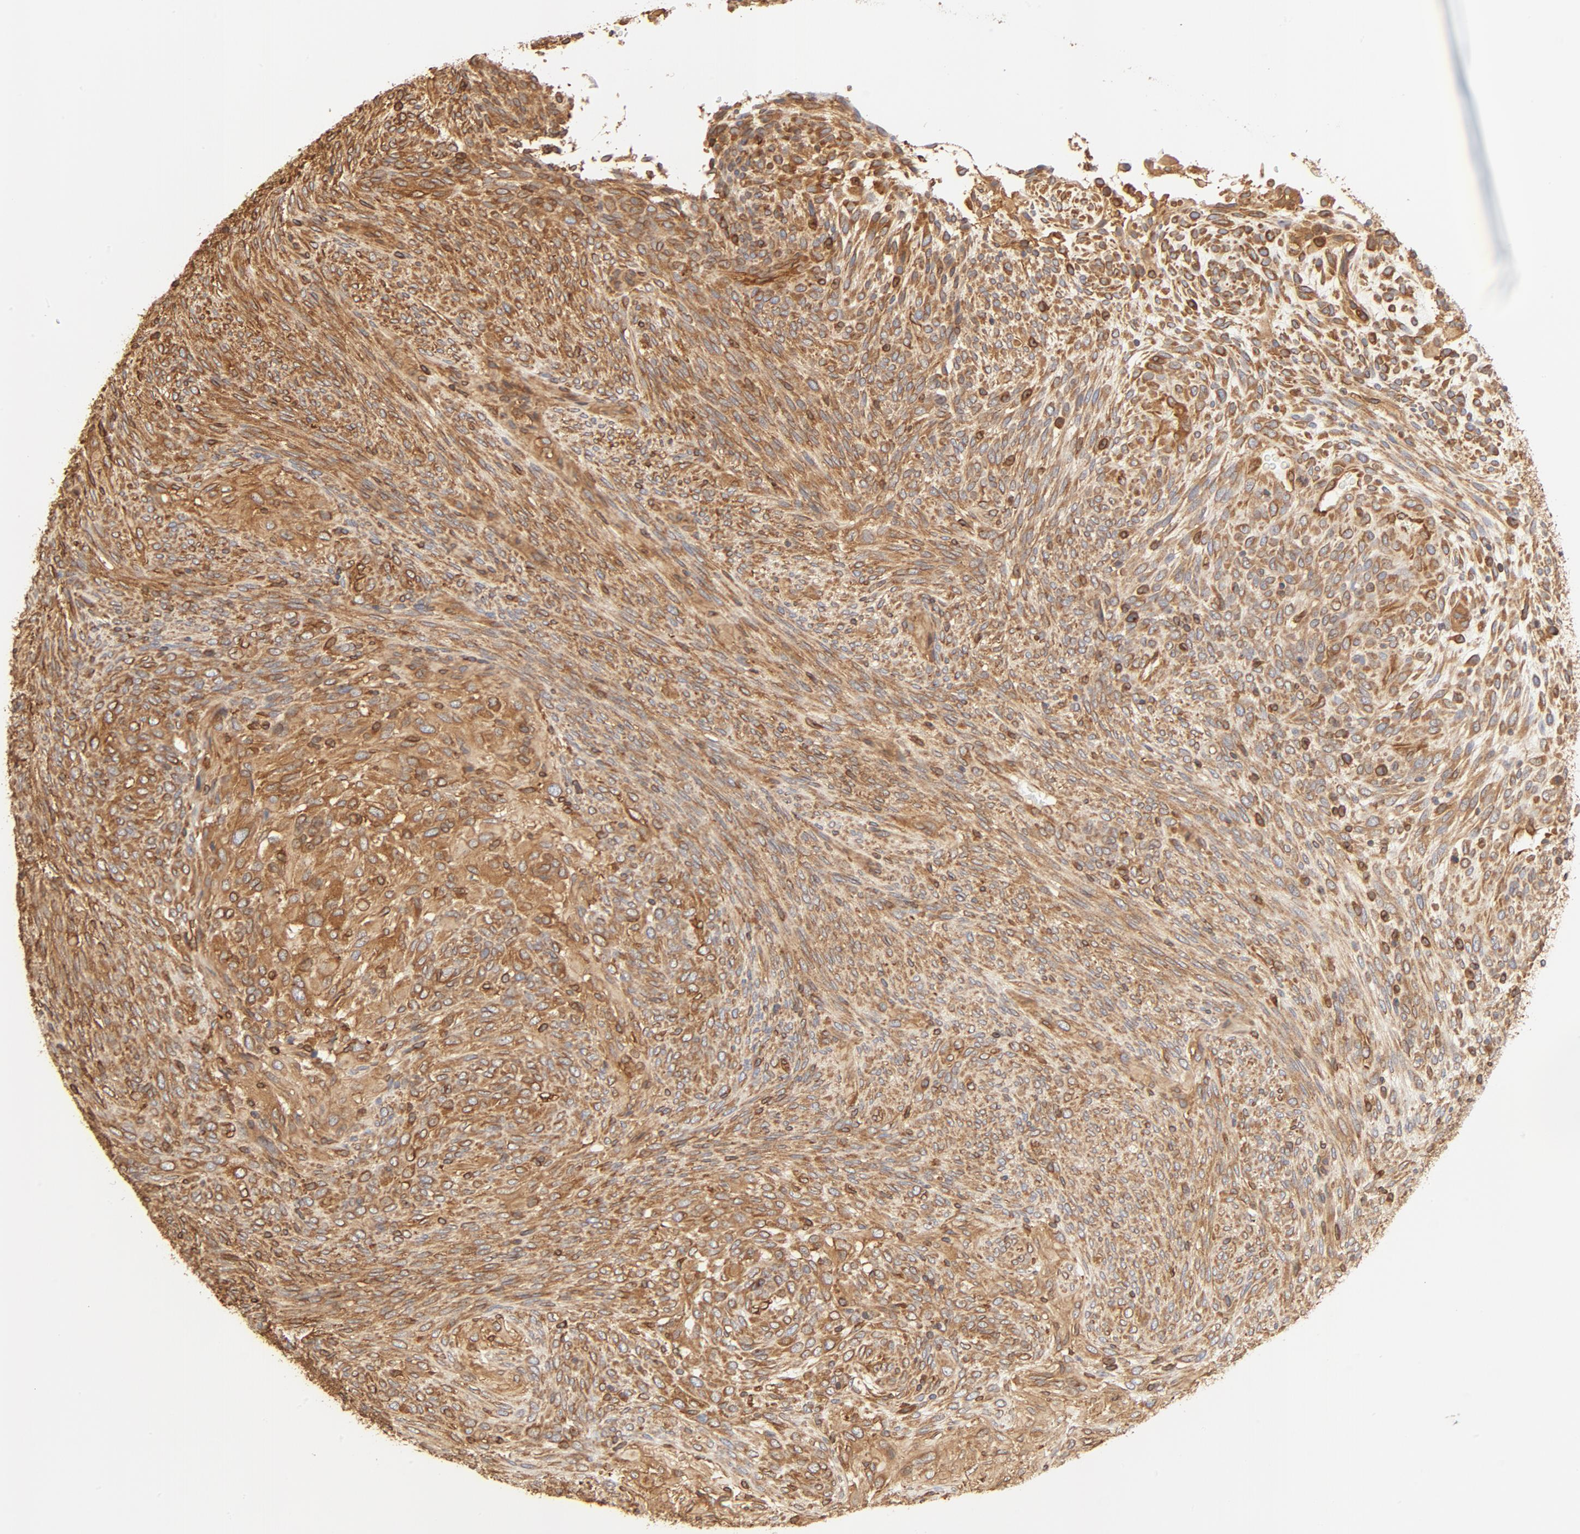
{"staining": {"intensity": "moderate", "quantity": ">75%", "location": "cytoplasmic/membranous"}, "tissue": "glioma", "cell_type": "Tumor cells", "image_type": "cancer", "snomed": [{"axis": "morphology", "description": "Glioma, malignant, High grade"}, {"axis": "topography", "description": "Cerebral cortex"}], "caption": "About >75% of tumor cells in high-grade glioma (malignant) exhibit moderate cytoplasmic/membranous protein expression as visualized by brown immunohistochemical staining.", "gene": "BCAP31", "patient": {"sex": "female", "age": 55}}